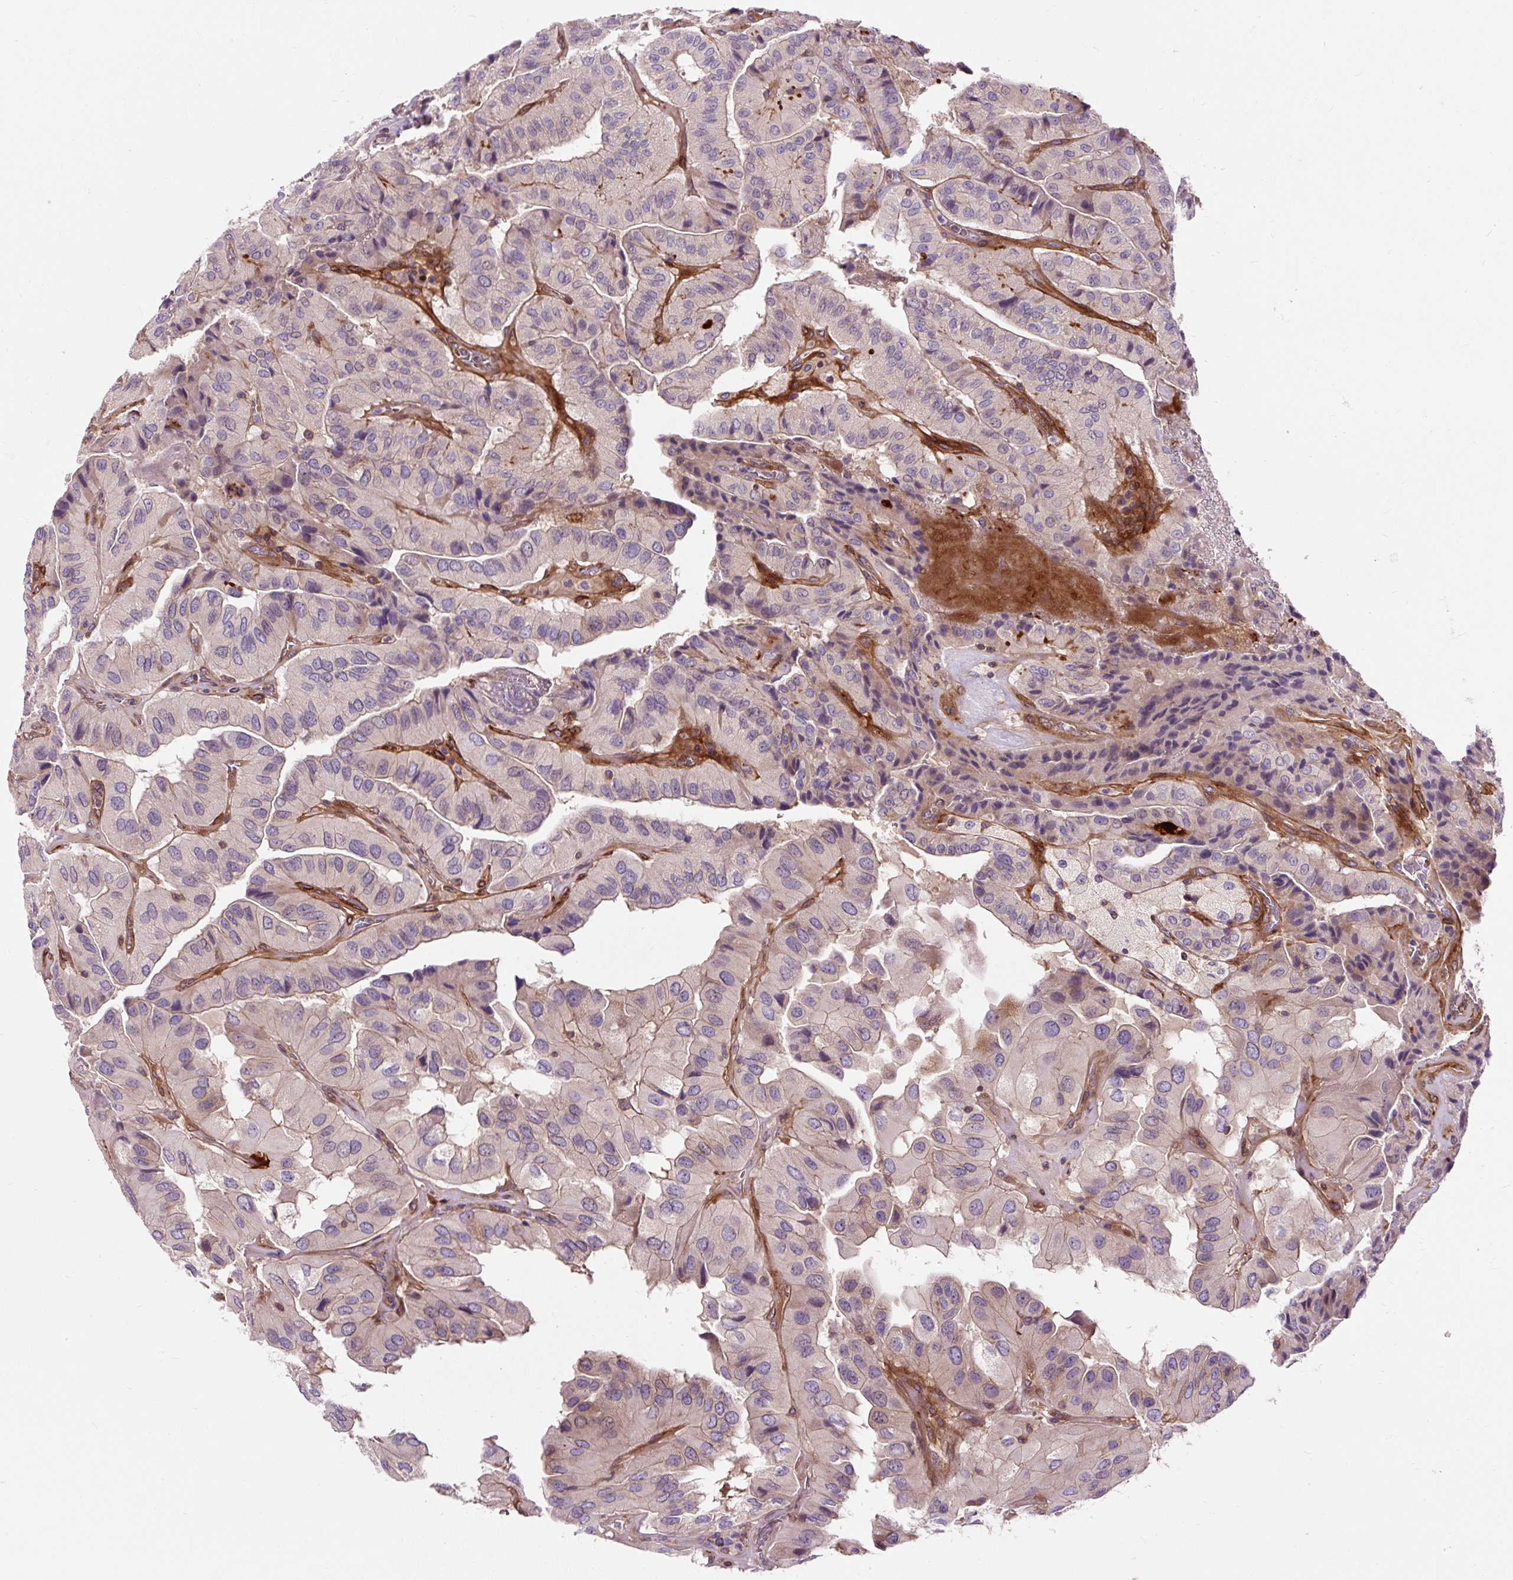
{"staining": {"intensity": "weak", "quantity": "<25%", "location": "cytoplasmic/membranous,nuclear"}, "tissue": "thyroid cancer", "cell_type": "Tumor cells", "image_type": "cancer", "snomed": [{"axis": "morphology", "description": "Normal tissue, NOS"}, {"axis": "morphology", "description": "Papillary adenocarcinoma, NOS"}, {"axis": "topography", "description": "Thyroid gland"}], "caption": "DAB immunohistochemical staining of papillary adenocarcinoma (thyroid) exhibits no significant expression in tumor cells.", "gene": "PCDHGB3", "patient": {"sex": "female", "age": 59}}